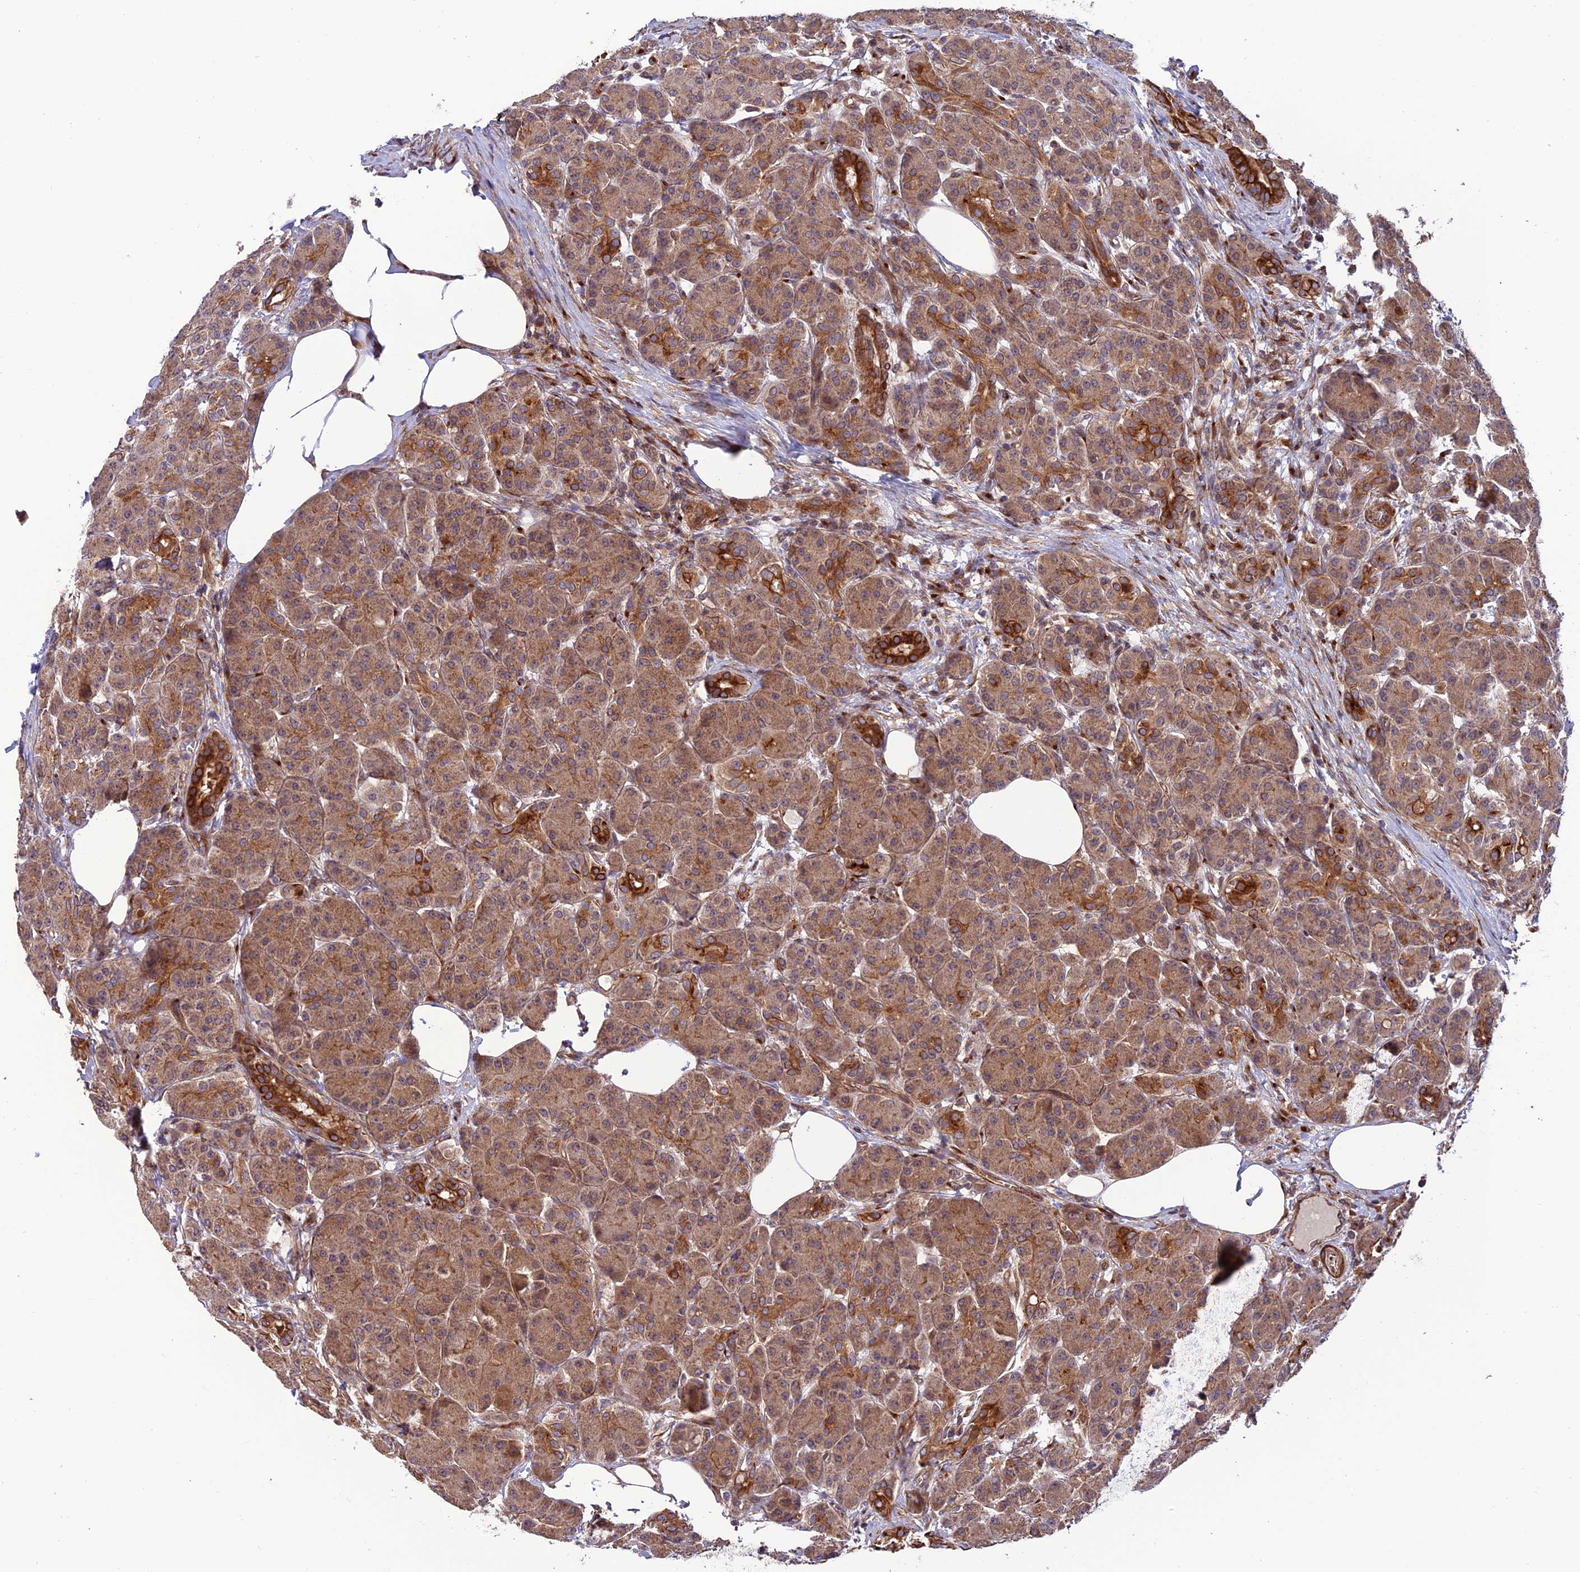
{"staining": {"intensity": "moderate", "quantity": ">75%", "location": "cytoplasmic/membranous"}, "tissue": "pancreas", "cell_type": "Exocrine glandular cells", "image_type": "normal", "snomed": [{"axis": "morphology", "description": "Normal tissue, NOS"}, {"axis": "topography", "description": "Pancreas"}], "caption": "Brown immunohistochemical staining in unremarkable pancreas demonstrates moderate cytoplasmic/membranous expression in about >75% of exocrine glandular cells. The staining was performed using DAB, with brown indicating positive protein expression. Nuclei are stained blue with hematoxylin.", "gene": "TNIP3", "patient": {"sex": "male", "age": 63}}